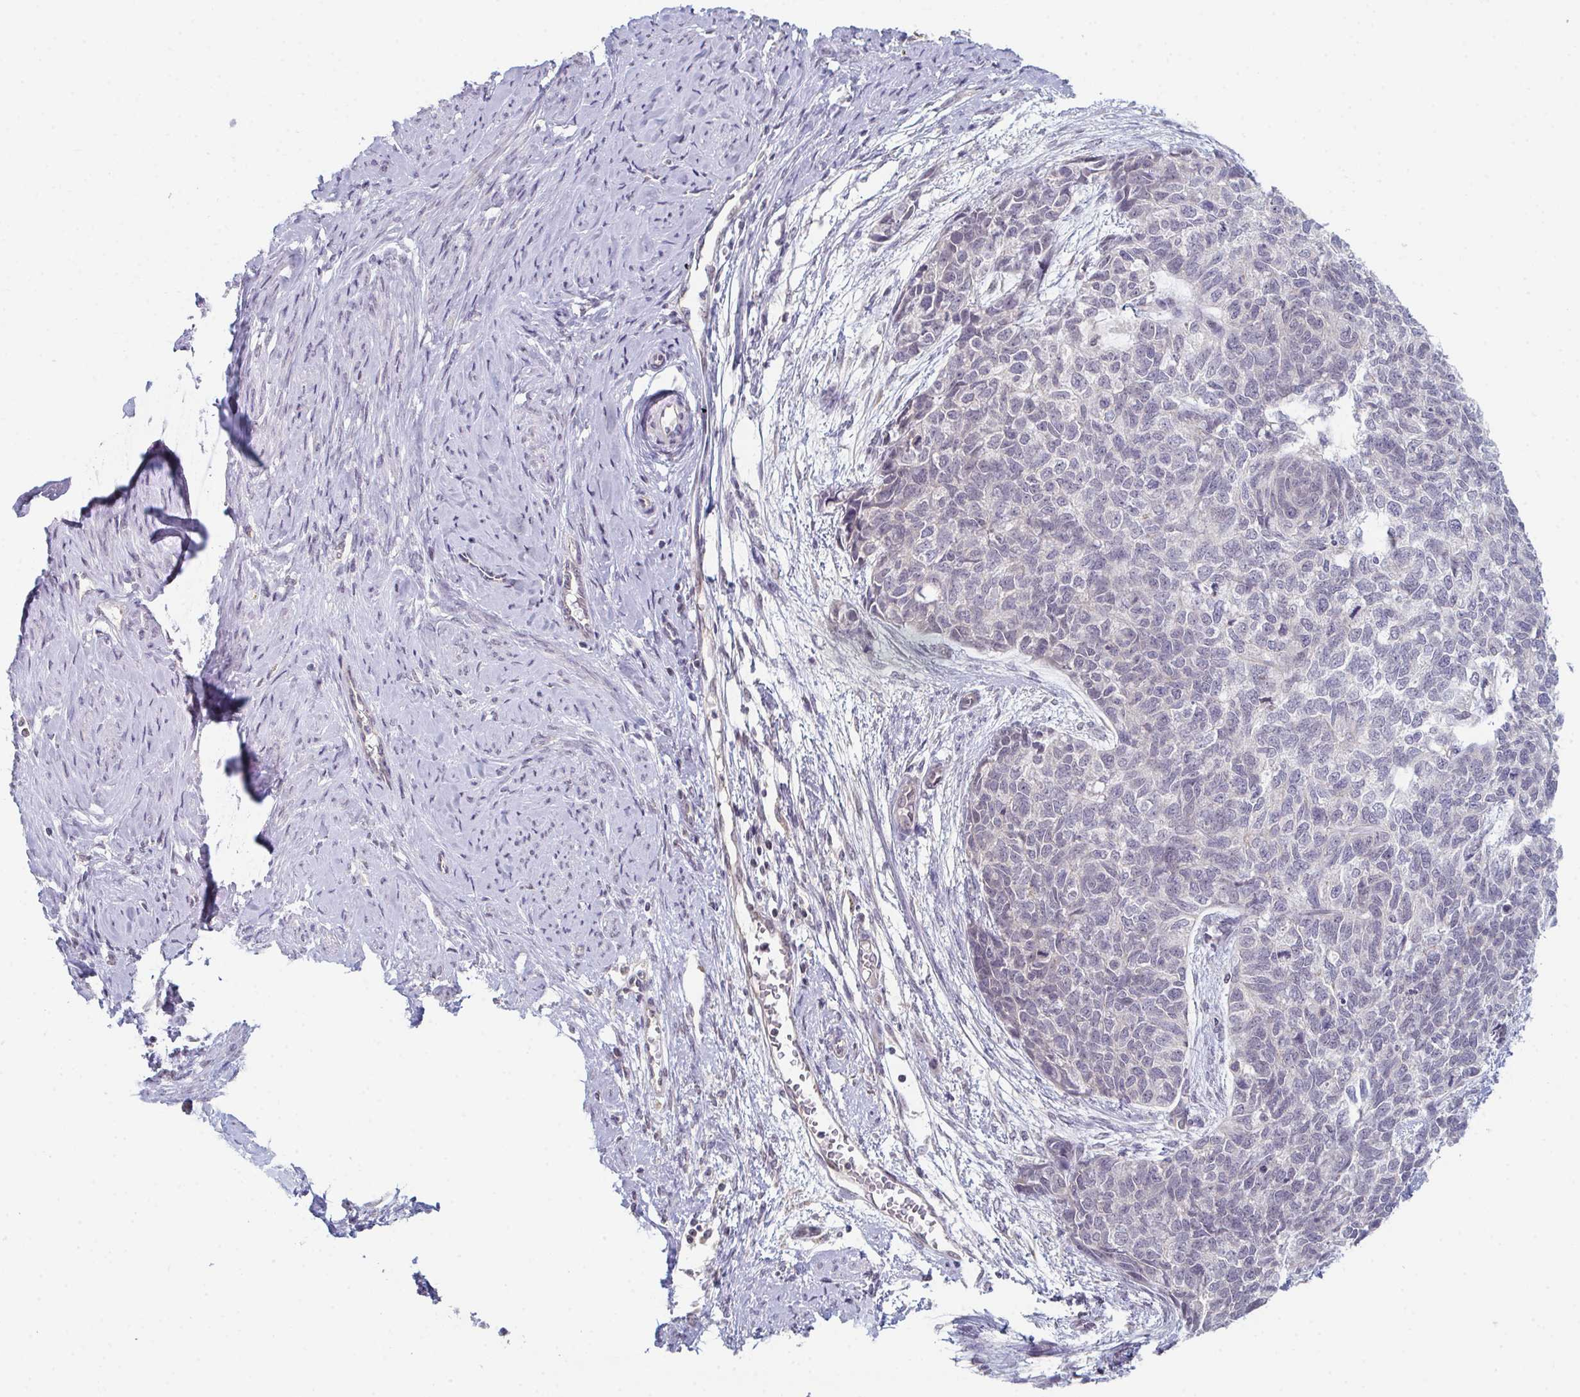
{"staining": {"intensity": "negative", "quantity": "none", "location": "none"}, "tissue": "cervical cancer", "cell_type": "Tumor cells", "image_type": "cancer", "snomed": [{"axis": "morphology", "description": "Squamous cell carcinoma, NOS"}, {"axis": "topography", "description": "Cervix"}], "caption": "IHC of cervical squamous cell carcinoma shows no staining in tumor cells.", "gene": "ZNF214", "patient": {"sex": "female", "age": 63}}